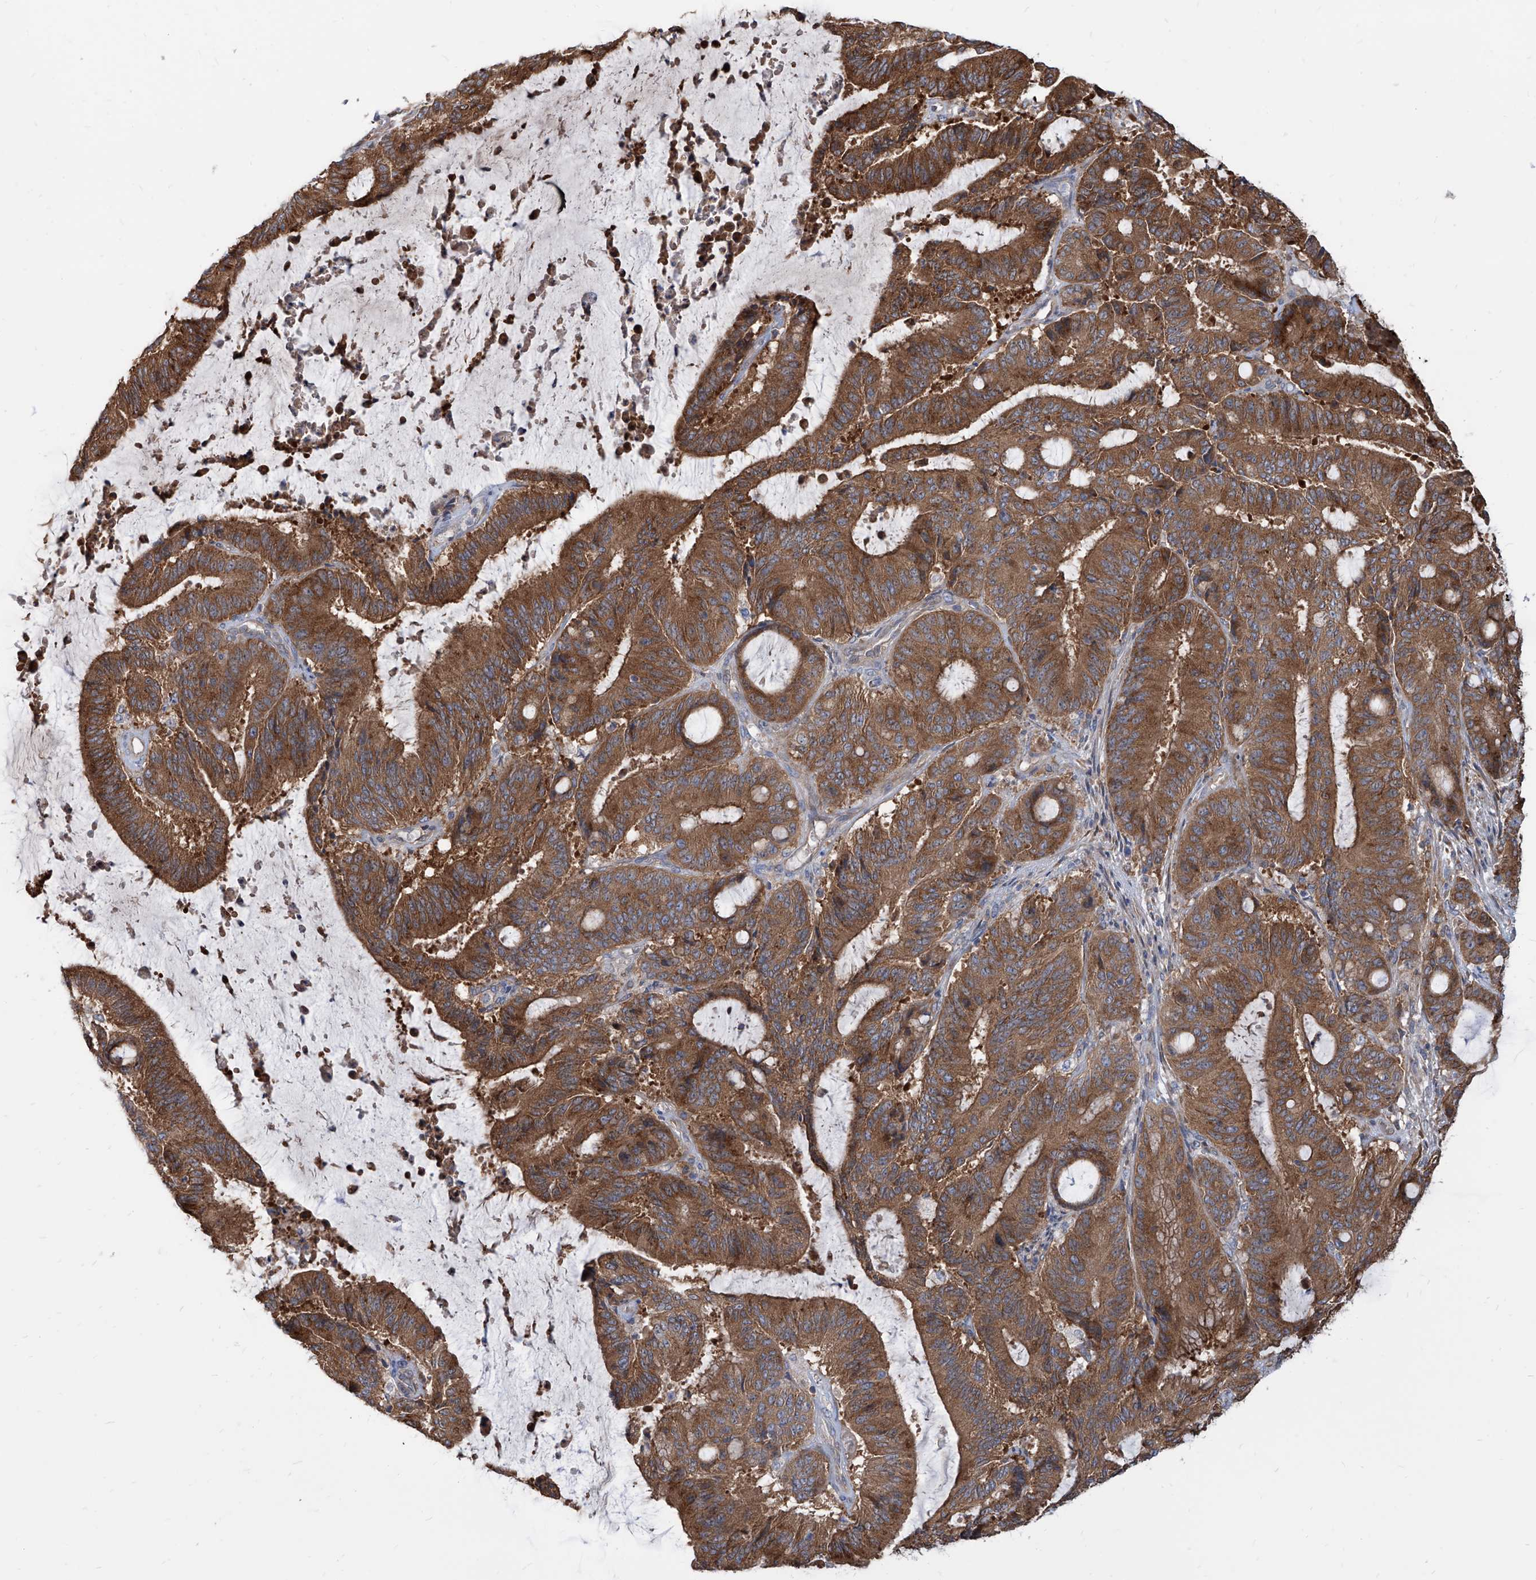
{"staining": {"intensity": "strong", "quantity": ">75%", "location": "cytoplasmic/membranous"}, "tissue": "liver cancer", "cell_type": "Tumor cells", "image_type": "cancer", "snomed": [{"axis": "morphology", "description": "Normal tissue, NOS"}, {"axis": "morphology", "description": "Cholangiocarcinoma"}, {"axis": "topography", "description": "Liver"}, {"axis": "topography", "description": "Peripheral nerve tissue"}], "caption": "Approximately >75% of tumor cells in liver cancer (cholangiocarcinoma) exhibit strong cytoplasmic/membranous protein positivity as visualized by brown immunohistochemical staining.", "gene": "FAM83B", "patient": {"sex": "female", "age": 73}}